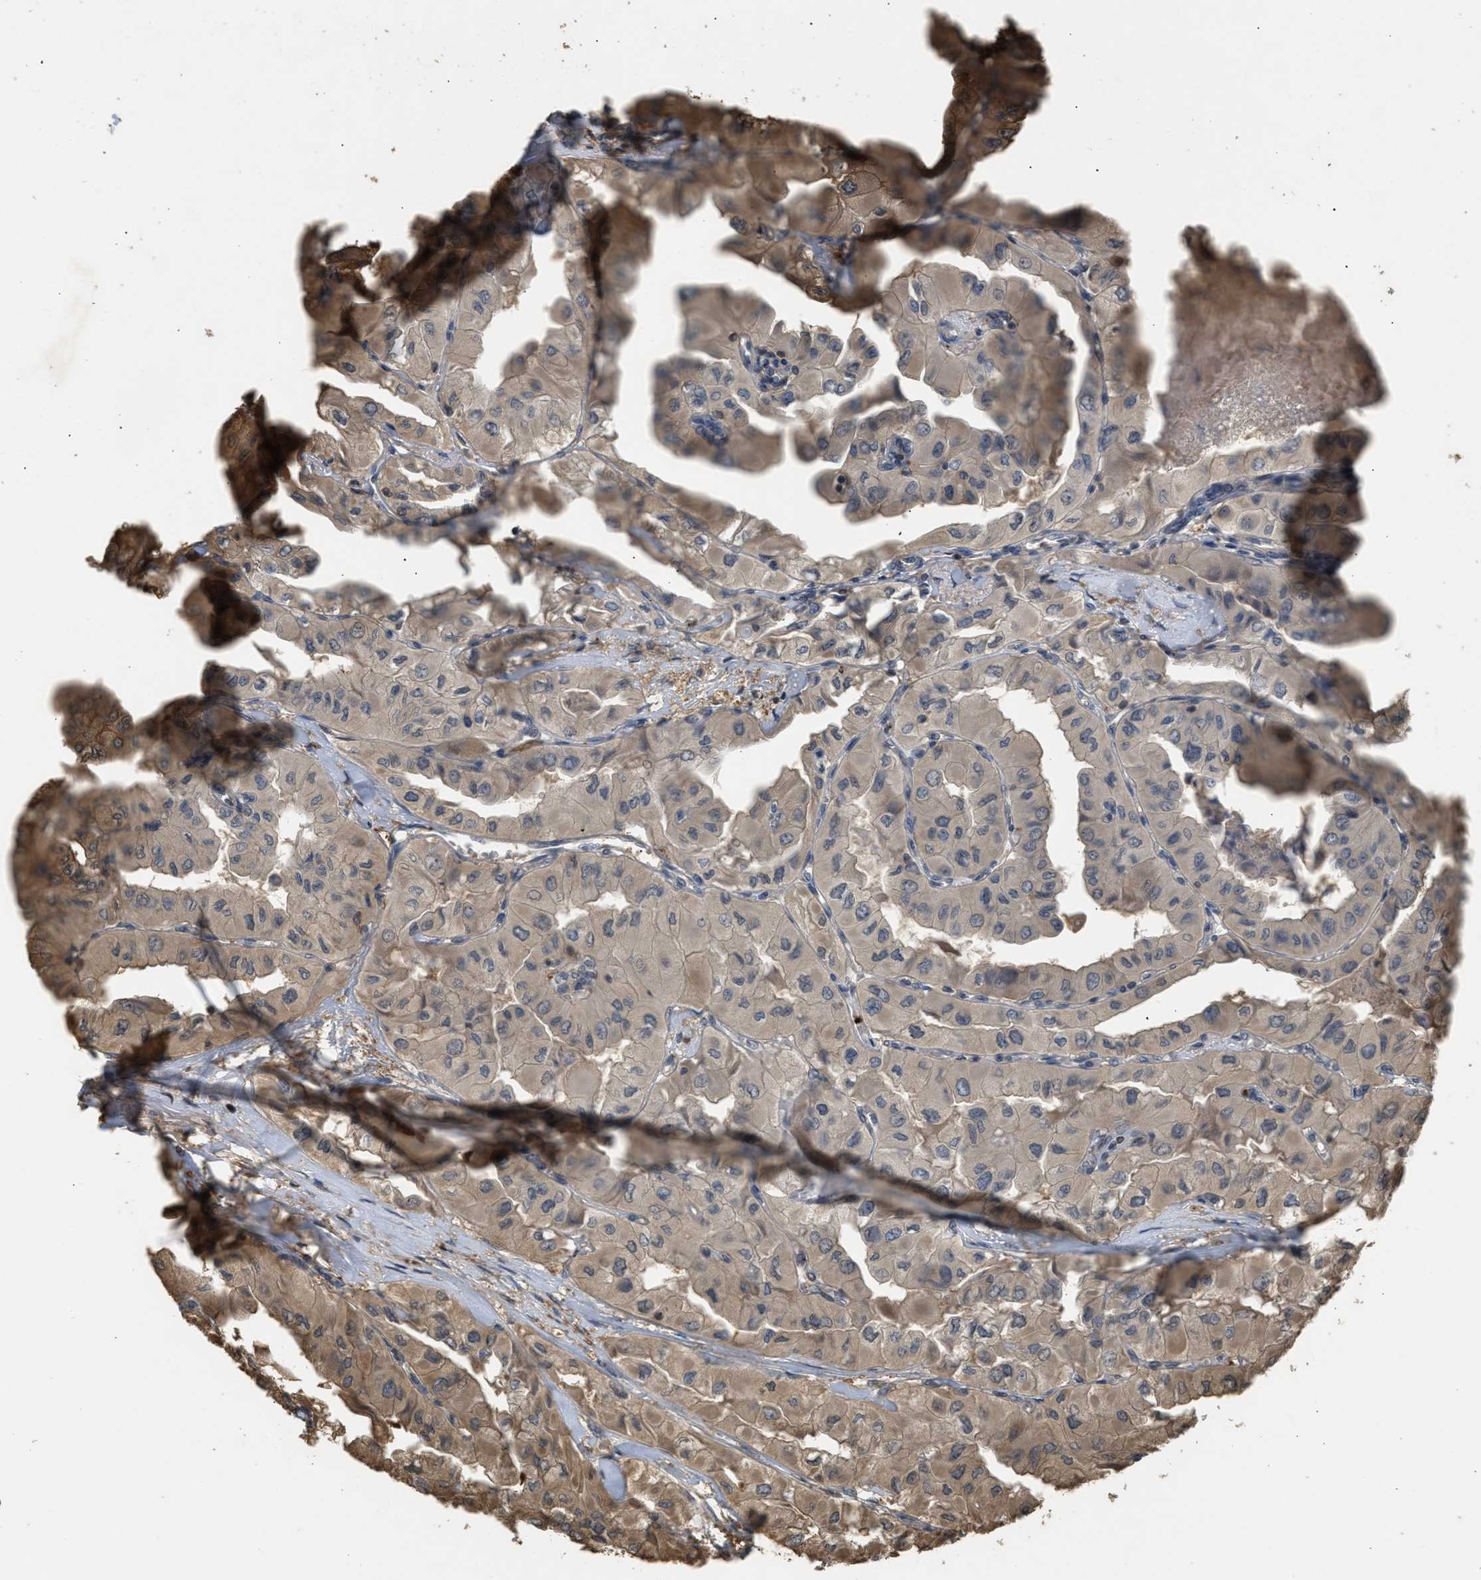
{"staining": {"intensity": "weak", "quantity": "25%-75%", "location": "cytoplasmic/membranous"}, "tissue": "thyroid cancer", "cell_type": "Tumor cells", "image_type": "cancer", "snomed": [{"axis": "morphology", "description": "Papillary adenocarcinoma, NOS"}, {"axis": "topography", "description": "Thyroid gland"}], "caption": "Immunohistochemical staining of thyroid cancer (papillary adenocarcinoma) reveals low levels of weak cytoplasmic/membranous staining in about 25%-75% of tumor cells. The staining was performed using DAB to visualize the protein expression in brown, while the nuclei were stained in blue with hematoxylin (Magnification: 20x).", "gene": "ARHGDIA", "patient": {"sex": "female", "age": 59}}